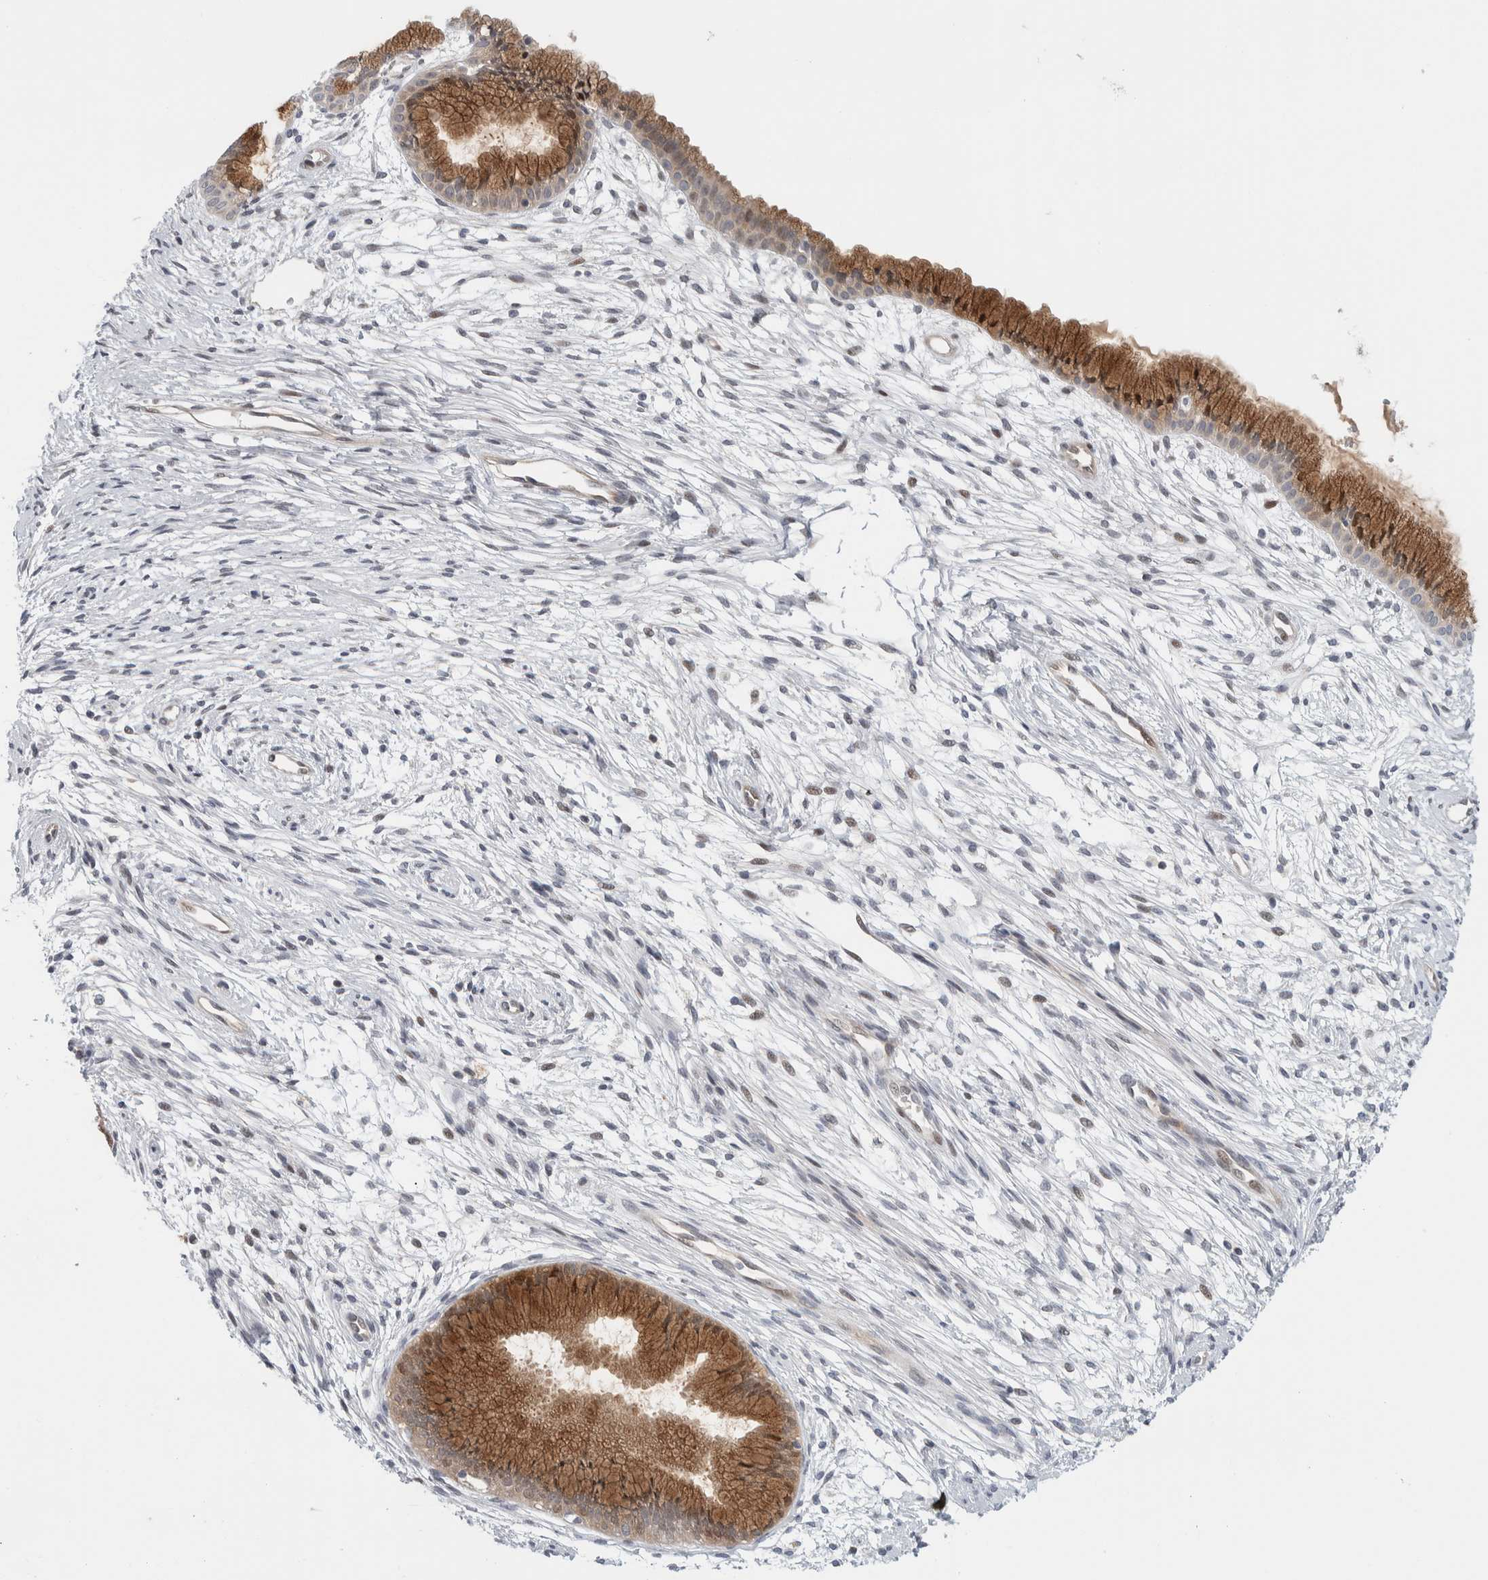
{"staining": {"intensity": "moderate", "quantity": ">75%", "location": "cytoplasmic/membranous,nuclear"}, "tissue": "cervix", "cell_type": "Glandular cells", "image_type": "normal", "snomed": [{"axis": "morphology", "description": "Normal tissue, NOS"}, {"axis": "topography", "description": "Cervix"}], "caption": "Immunohistochemistry histopathology image of normal cervix: cervix stained using IHC shows medium levels of moderate protein expression localized specifically in the cytoplasmic/membranous,nuclear of glandular cells, appearing as a cytoplasmic/membranous,nuclear brown color.", "gene": "NCR3LG1", "patient": {"sex": "female", "age": 39}}